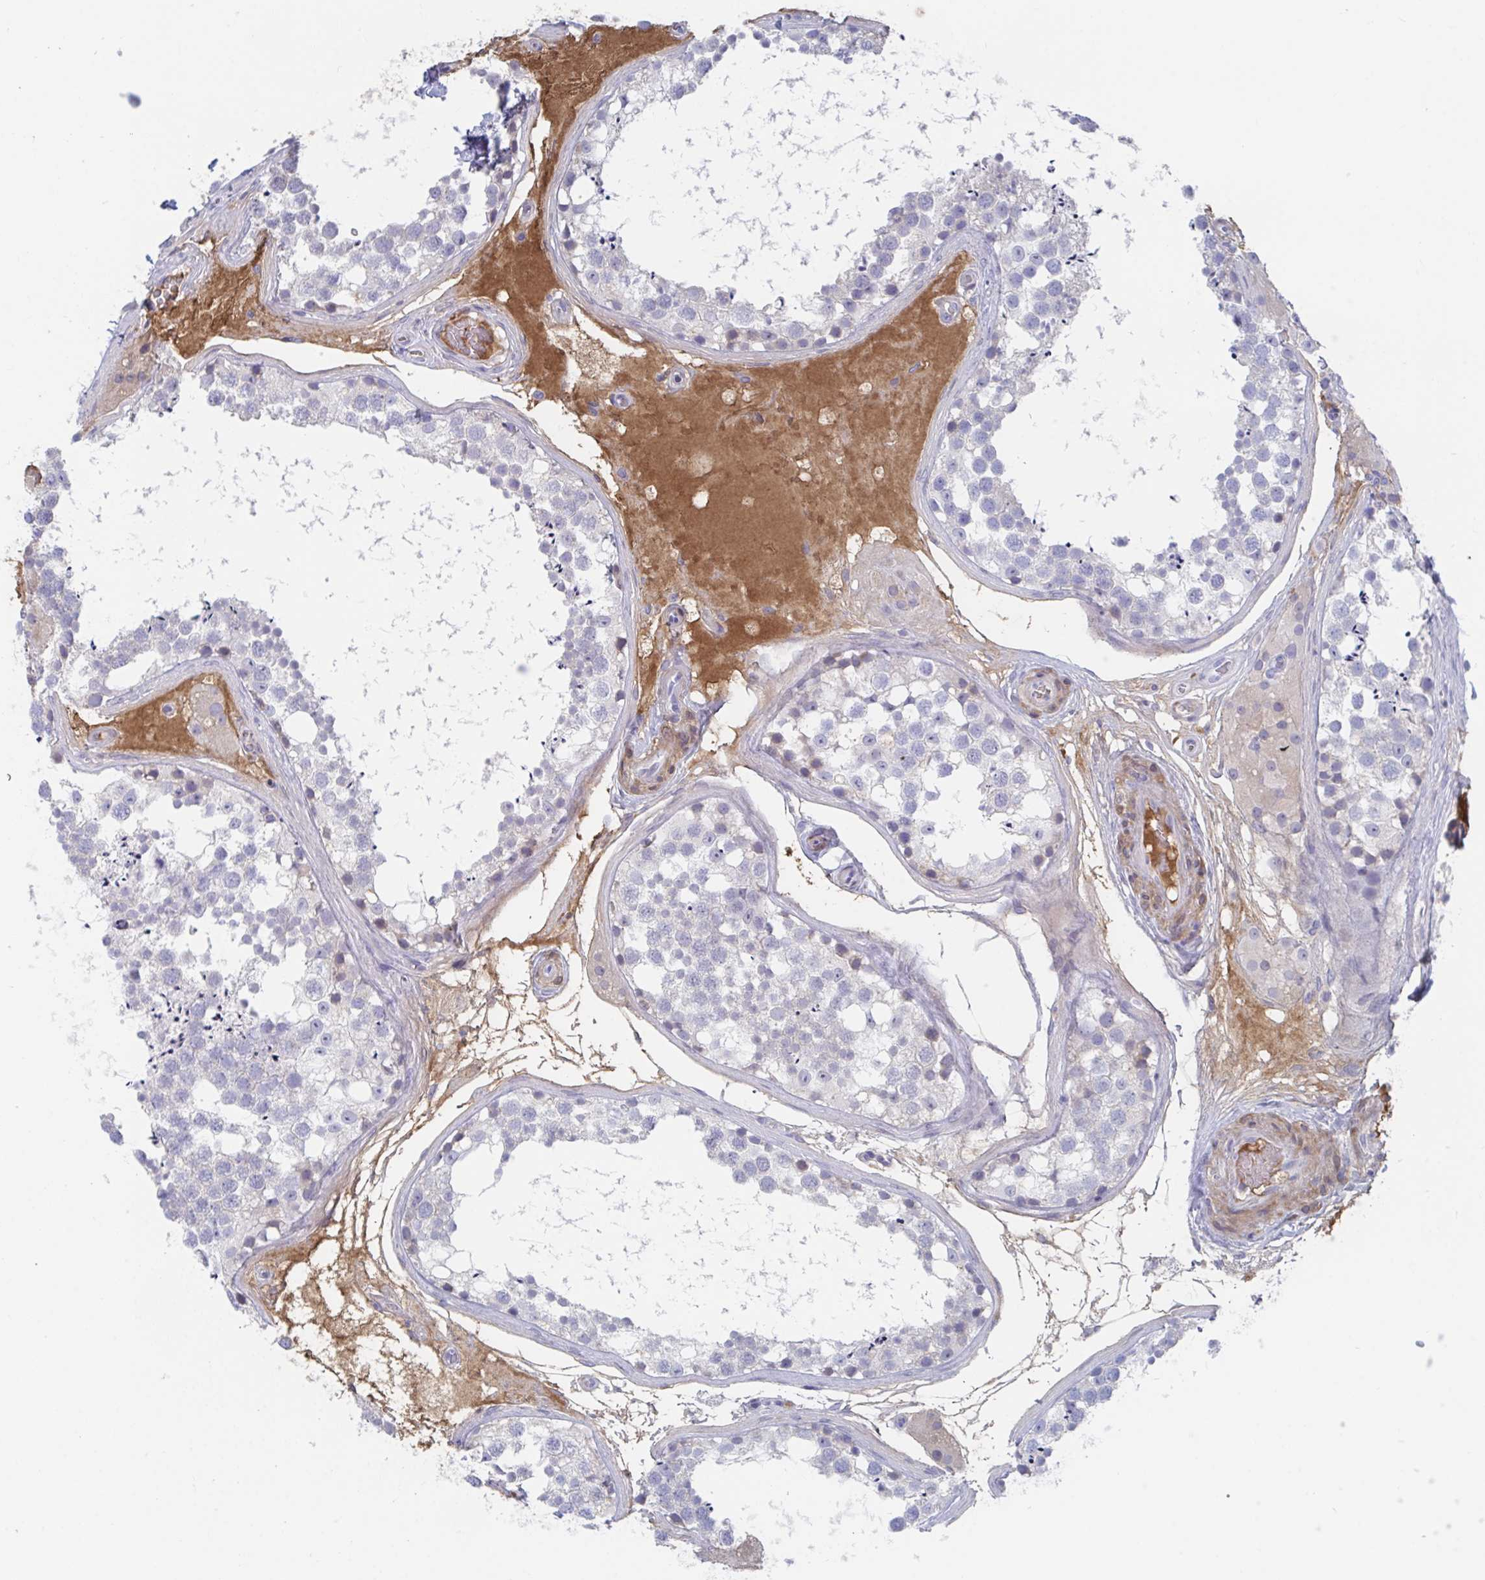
{"staining": {"intensity": "negative", "quantity": "none", "location": "none"}, "tissue": "testis", "cell_type": "Cells in seminiferous ducts", "image_type": "normal", "snomed": [{"axis": "morphology", "description": "Normal tissue, NOS"}, {"axis": "morphology", "description": "Seminoma, NOS"}, {"axis": "topography", "description": "Testis"}], "caption": "The IHC photomicrograph has no significant staining in cells in seminiferous ducts of testis.", "gene": "TNFAIP6", "patient": {"sex": "male", "age": 65}}